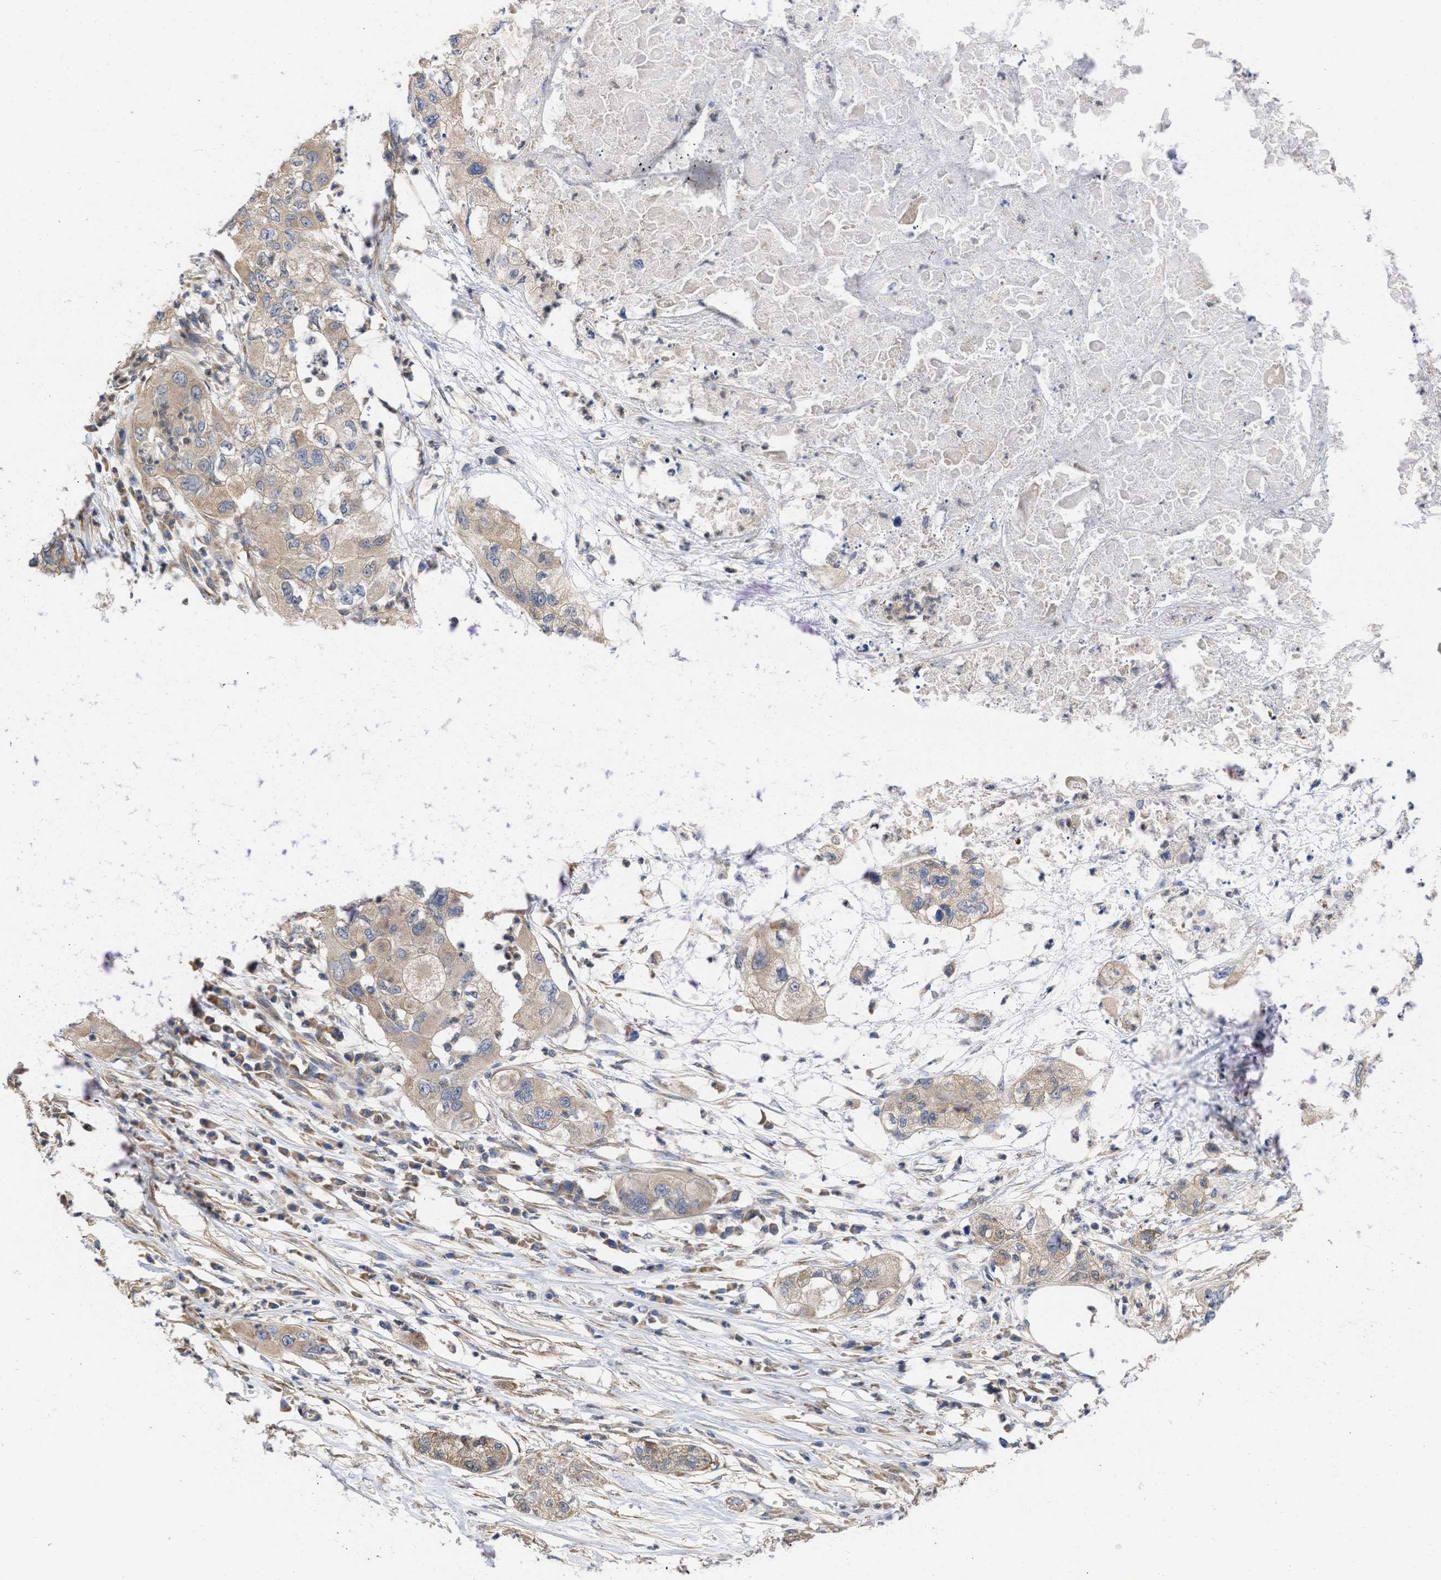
{"staining": {"intensity": "moderate", "quantity": ">75%", "location": "cytoplasmic/membranous"}, "tissue": "pancreatic cancer", "cell_type": "Tumor cells", "image_type": "cancer", "snomed": [{"axis": "morphology", "description": "Adenocarcinoma, NOS"}, {"axis": "topography", "description": "Pancreas"}], "caption": "The photomicrograph exhibits immunohistochemical staining of pancreatic adenocarcinoma. There is moderate cytoplasmic/membranous expression is present in approximately >75% of tumor cells. Immunohistochemistry stains the protein of interest in brown and the nuclei are stained blue.", "gene": "MAP2K3", "patient": {"sex": "female", "age": 78}}